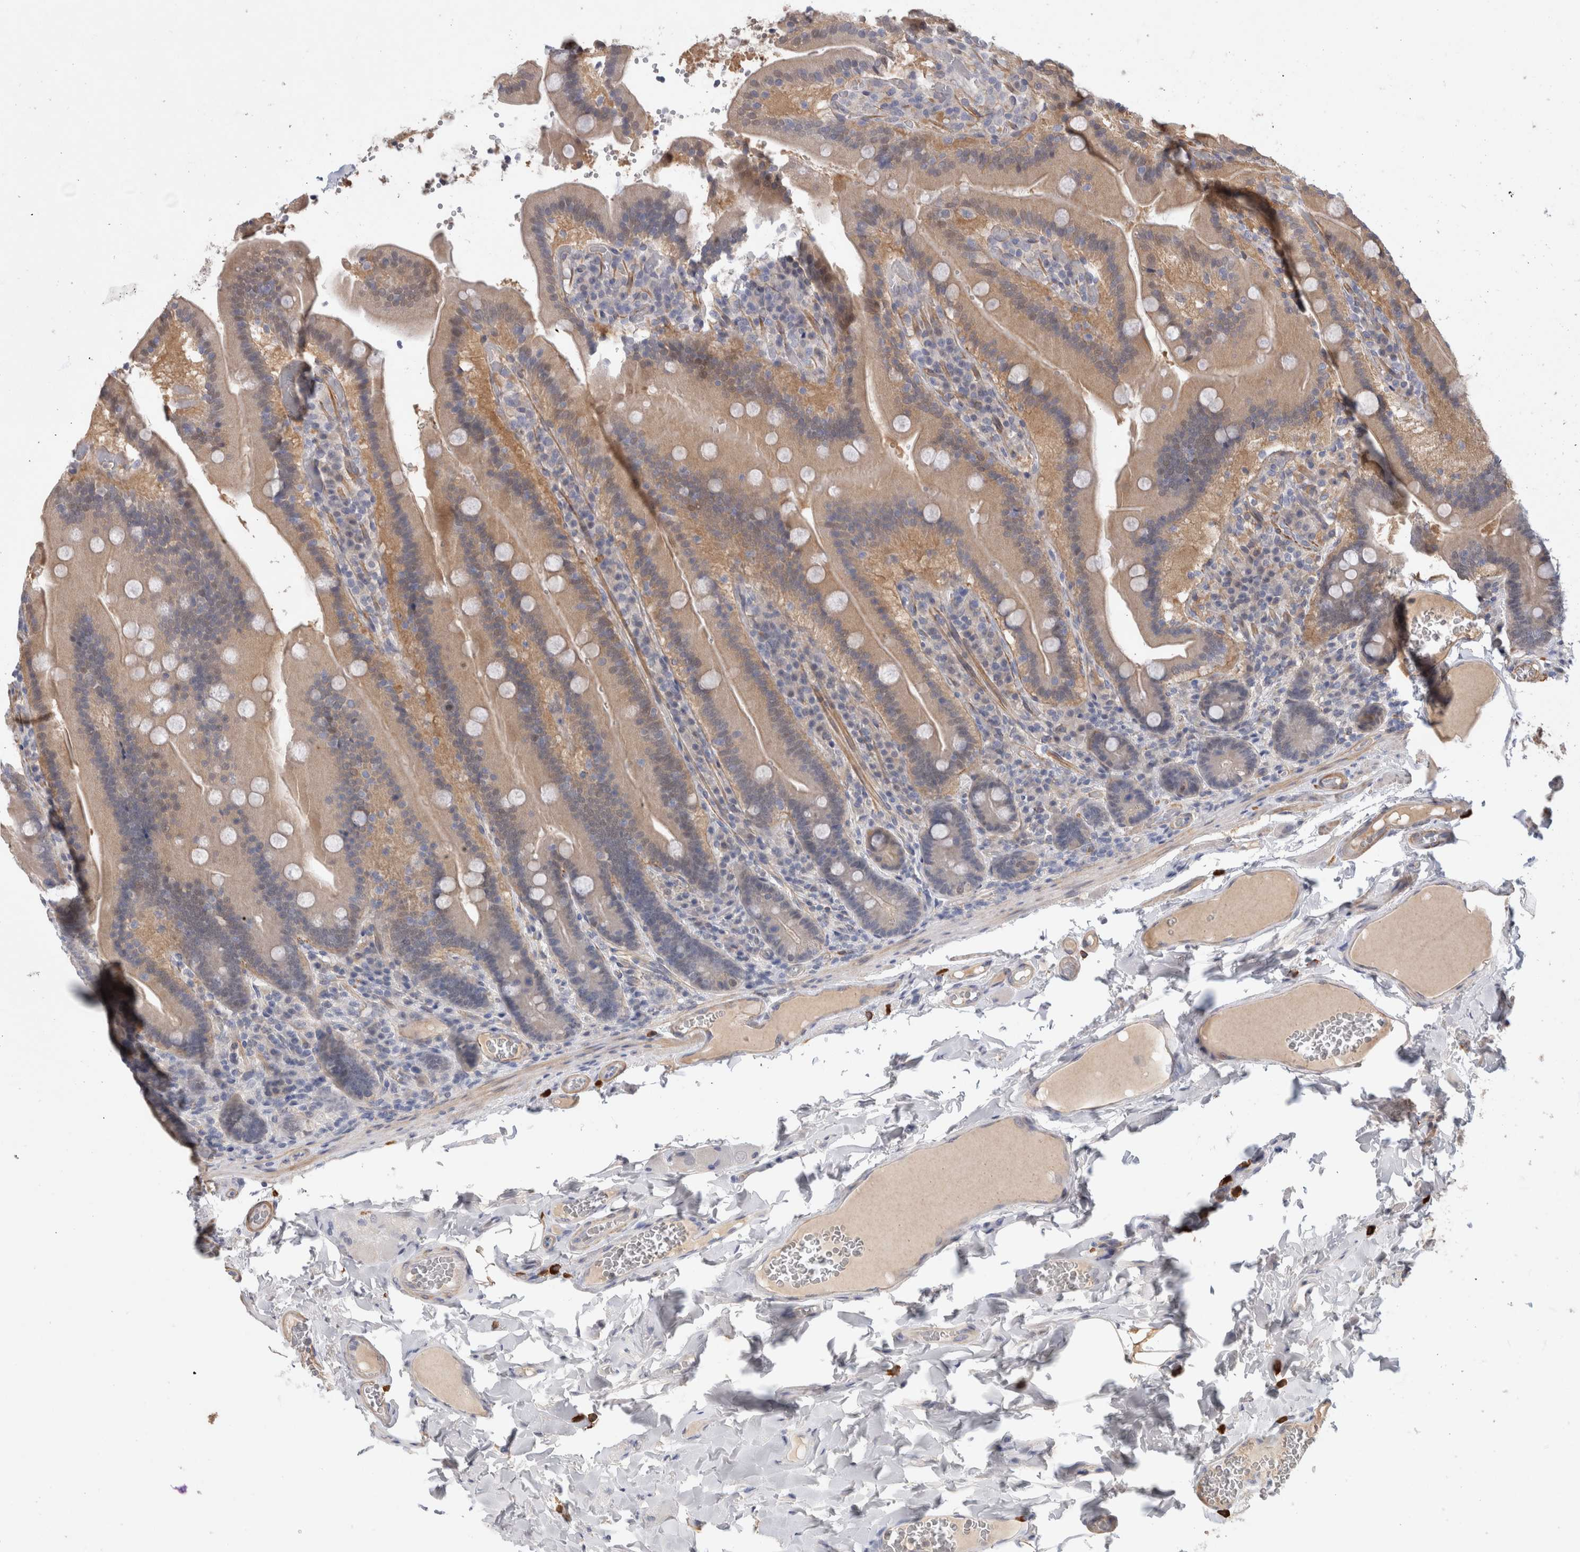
{"staining": {"intensity": "weak", "quantity": ">75%", "location": "cytoplasmic/membranous"}, "tissue": "duodenum", "cell_type": "Glandular cells", "image_type": "normal", "snomed": [{"axis": "morphology", "description": "Normal tissue, NOS"}, {"axis": "topography", "description": "Duodenum"}], "caption": "This is a histology image of IHC staining of normal duodenum, which shows weak expression in the cytoplasmic/membranous of glandular cells.", "gene": "PGM1", "patient": {"sex": "female", "age": 62}}